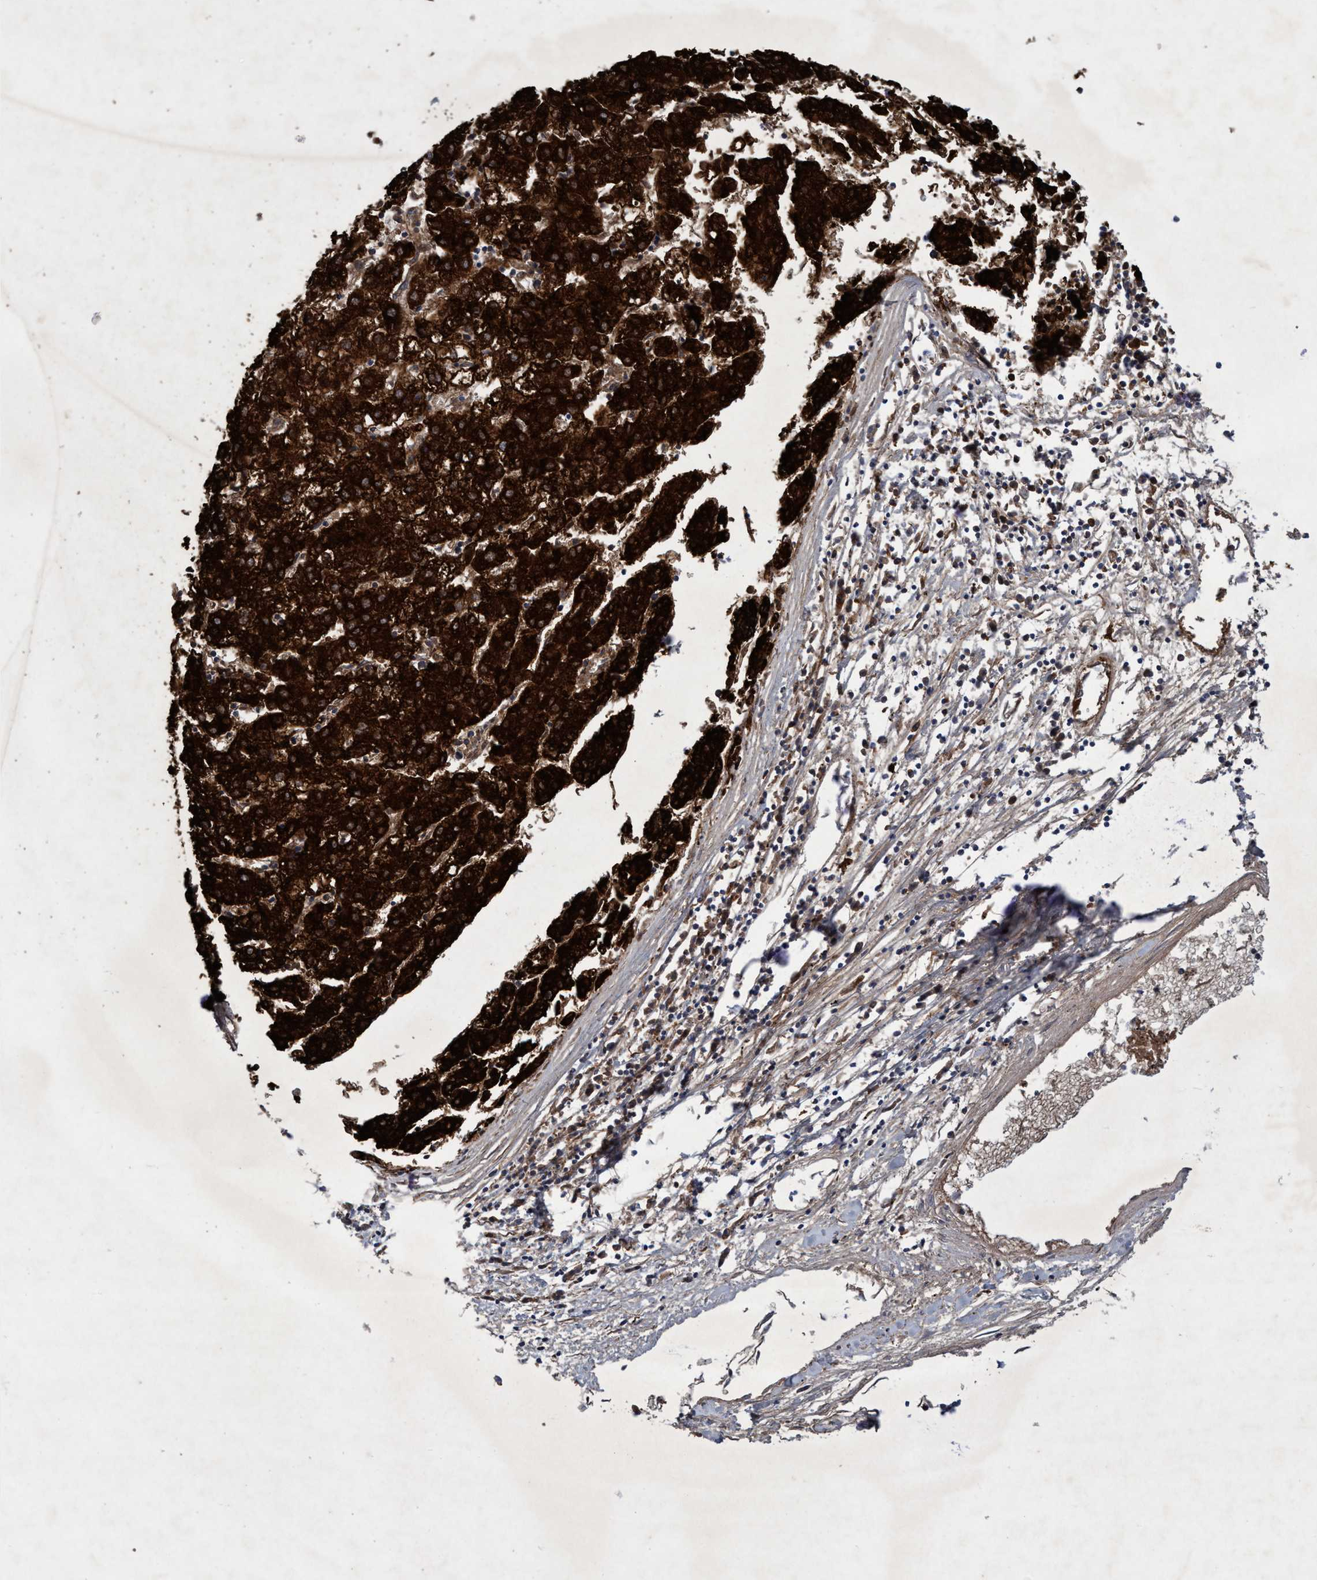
{"staining": {"intensity": "strong", "quantity": ">75%", "location": "cytoplasmic/membranous"}, "tissue": "liver cancer", "cell_type": "Tumor cells", "image_type": "cancer", "snomed": [{"axis": "morphology", "description": "Carcinoma, Hepatocellular, NOS"}, {"axis": "topography", "description": "Liver"}], "caption": "About >75% of tumor cells in human liver cancer (hepatocellular carcinoma) display strong cytoplasmic/membranous protein staining as visualized by brown immunohistochemical staining.", "gene": "ZNF677", "patient": {"sex": "male", "age": 72}}